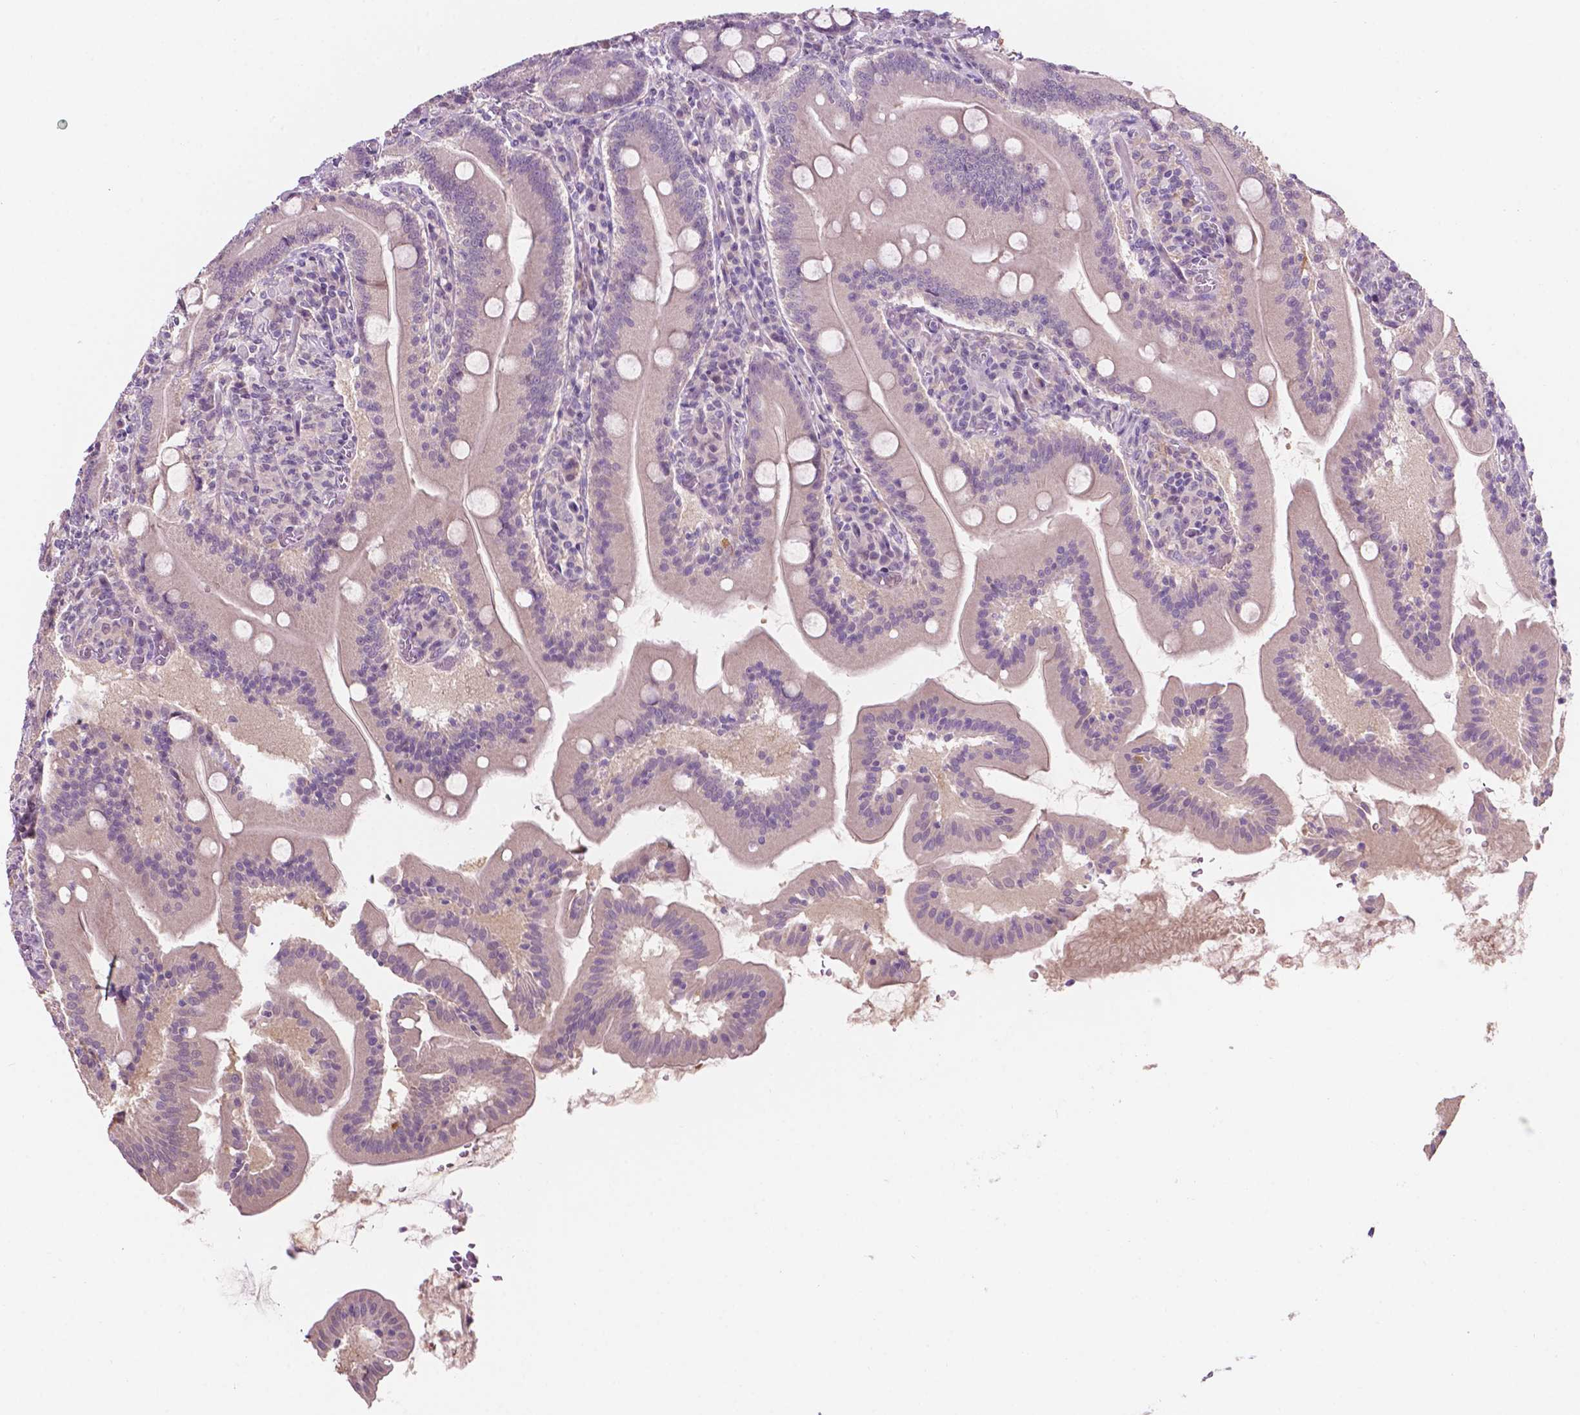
{"staining": {"intensity": "negative", "quantity": "none", "location": "none"}, "tissue": "small intestine", "cell_type": "Glandular cells", "image_type": "normal", "snomed": [{"axis": "morphology", "description": "Normal tissue, NOS"}, {"axis": "topography", "description": "Small intestine"}], "caption": "This is an immunohistochemistry histopathology image of unremarkable small intestine. There is no staining in glandular cells.", "gene": "TM6SF2", "patient": {"sex": "male", "age": 37}}